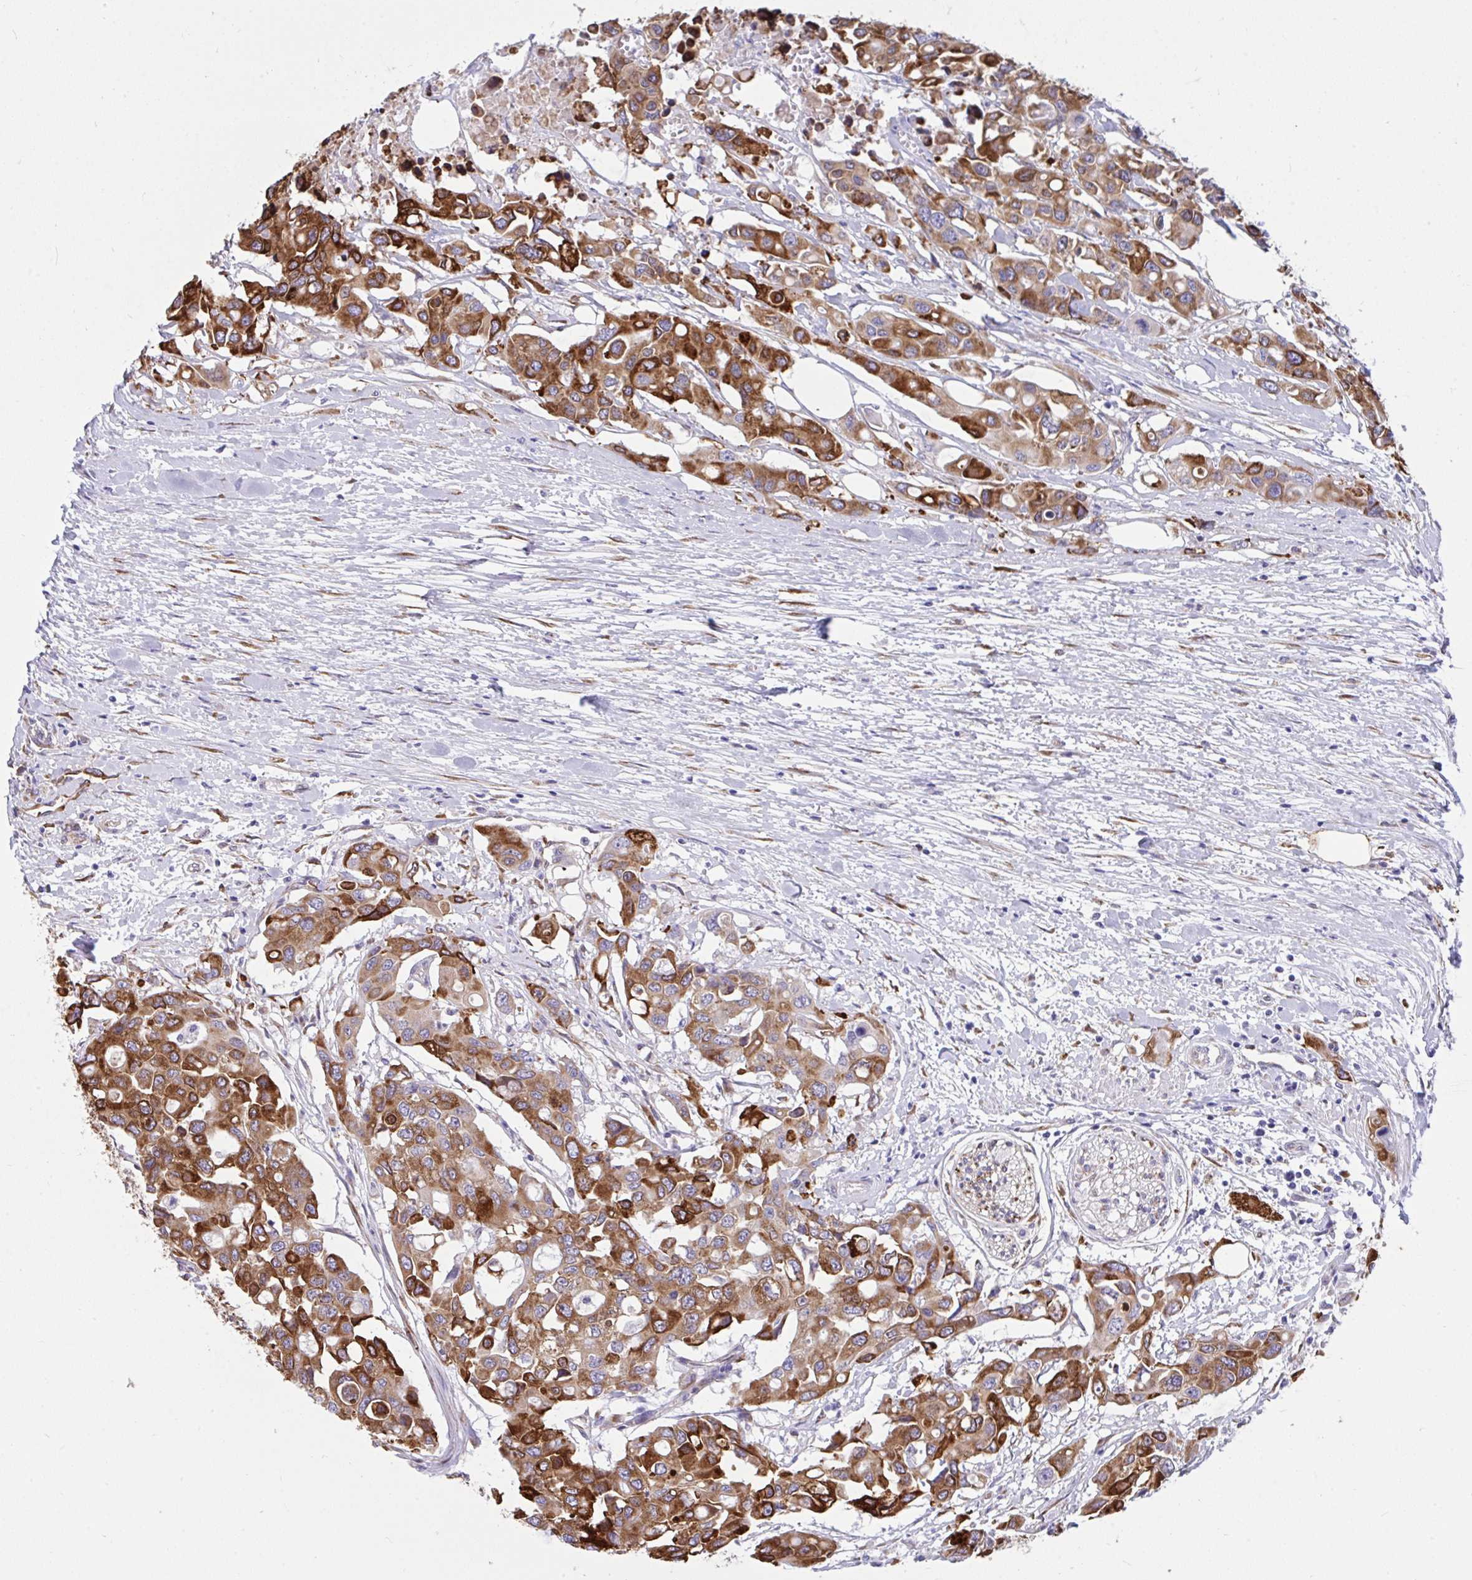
{"staining": {"intensity": "strong", "quantity": ">75%", "location": "cytoplasmic/membranous"}, "tissue": "colorectal cancer", "cell_type": "Tumor cells", "image_type": "cancer", "snomed": [{"axis": "morphology", "description": "Adenocarcinoma, NOS"}, {"axis": "topography", "description": "Colon"}], "caption": "Strong cytoplasmic/membranous protein expression is seen in approximately >75% of tumor cells in adenocarcinoma (colorectal). The staining is performed using DAB brown chromogen to label protein expression. The nuclei are counter-stained blue using hematoxylin.", "gene": "ASPH", "patient": {"sex": "male", "age": 77}}